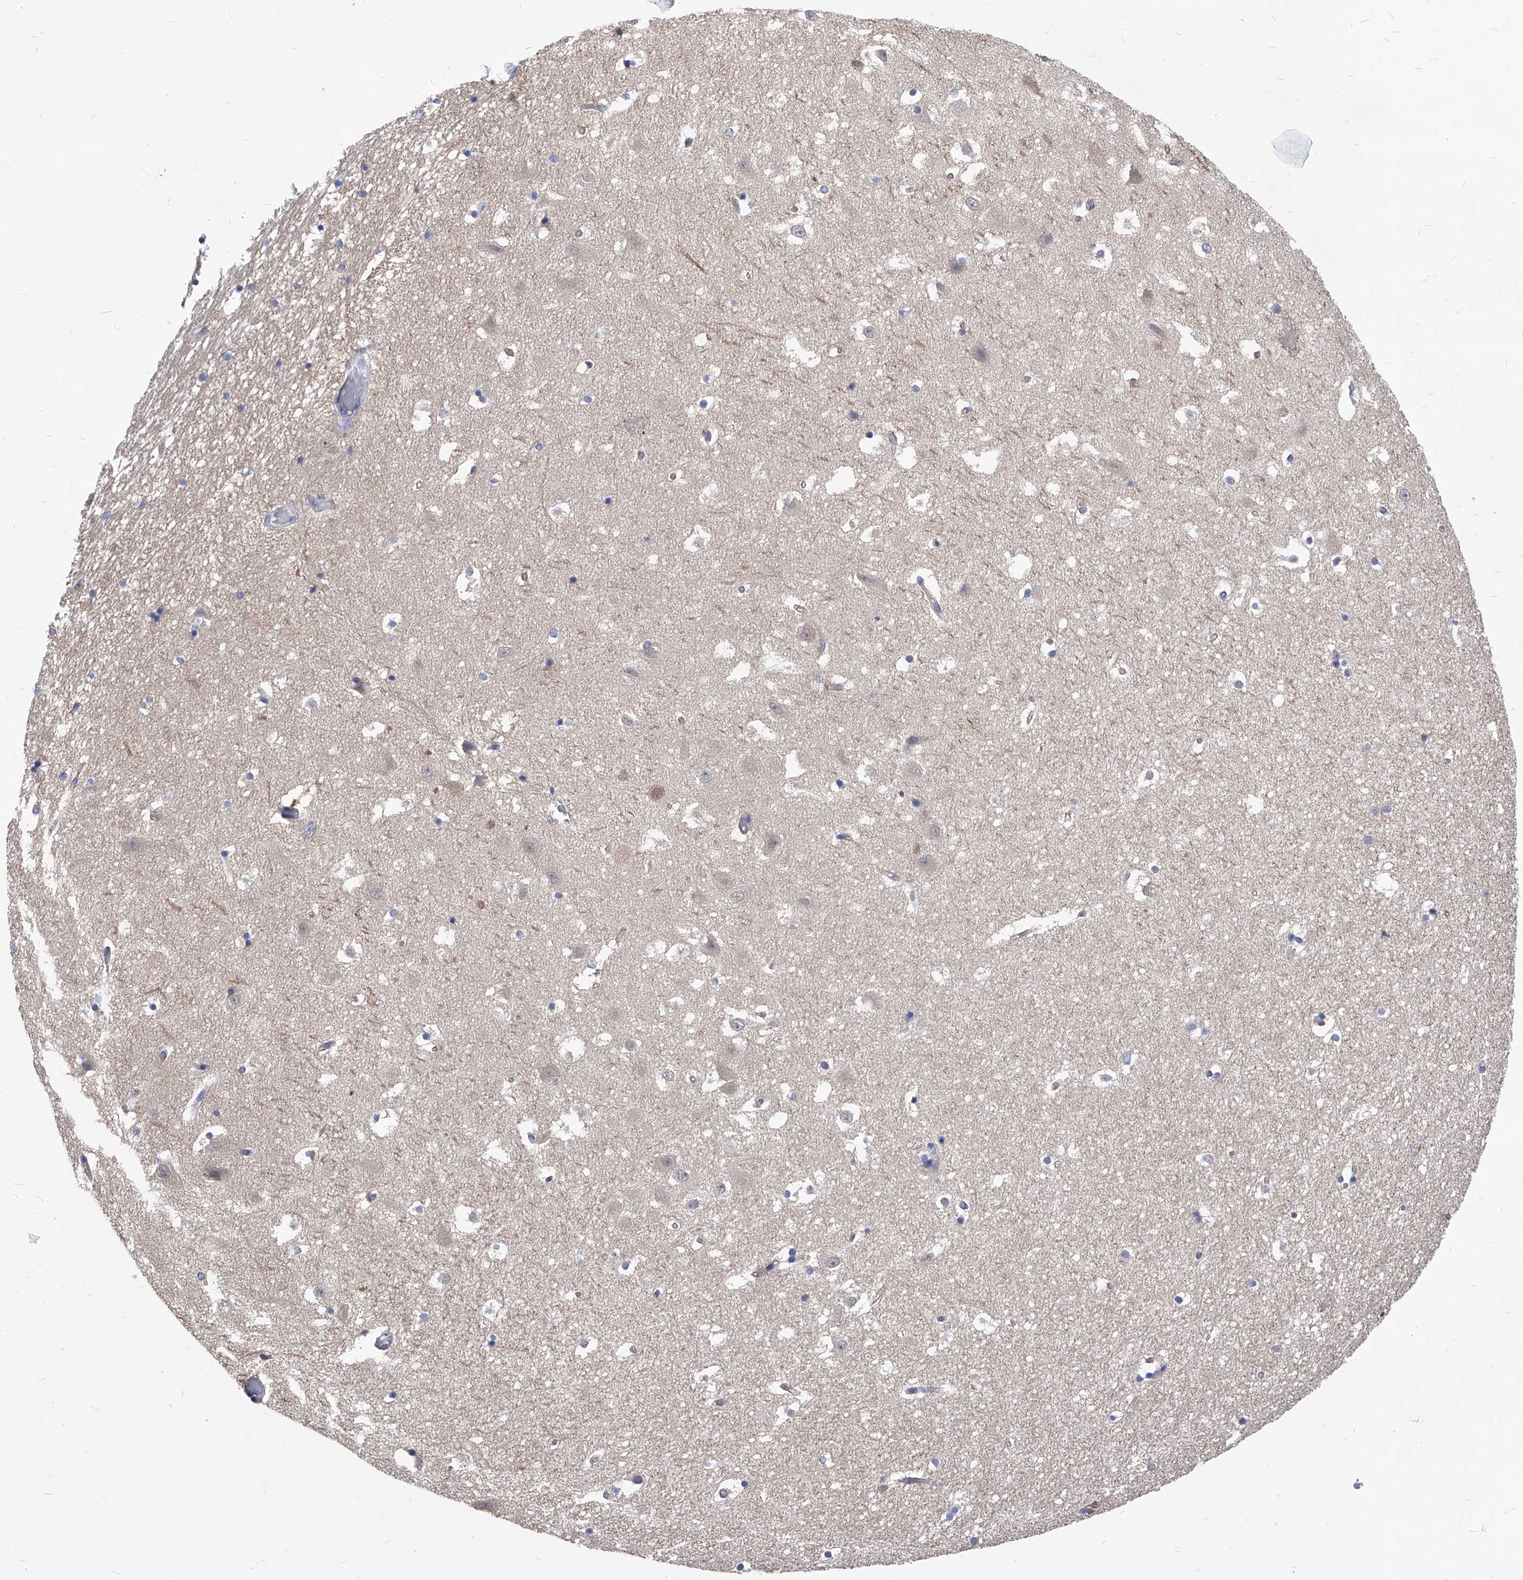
{"staining": {"intensity": "negative", "quantity": "none", "location": "none"}, "tissue": "hippocampus", "cell_type": "Glial cells", "image_type": "normal", "snomed": [{"axis": "morphology", "description": "Normal tissue, NOS"}, {"axis": "topography", "description": "Hippocampus"}], "caption": "Photomicrograph shows no protein positivity in glial cells of unremarkable hippocampus. (Brightfield microscopy of DAB (3,3'-diaminobenzidine) immunohistochemistry (IHC) at high magnification).", "gene": "XPNPEP1", "patient": {"sex": "female", "age": 52}}